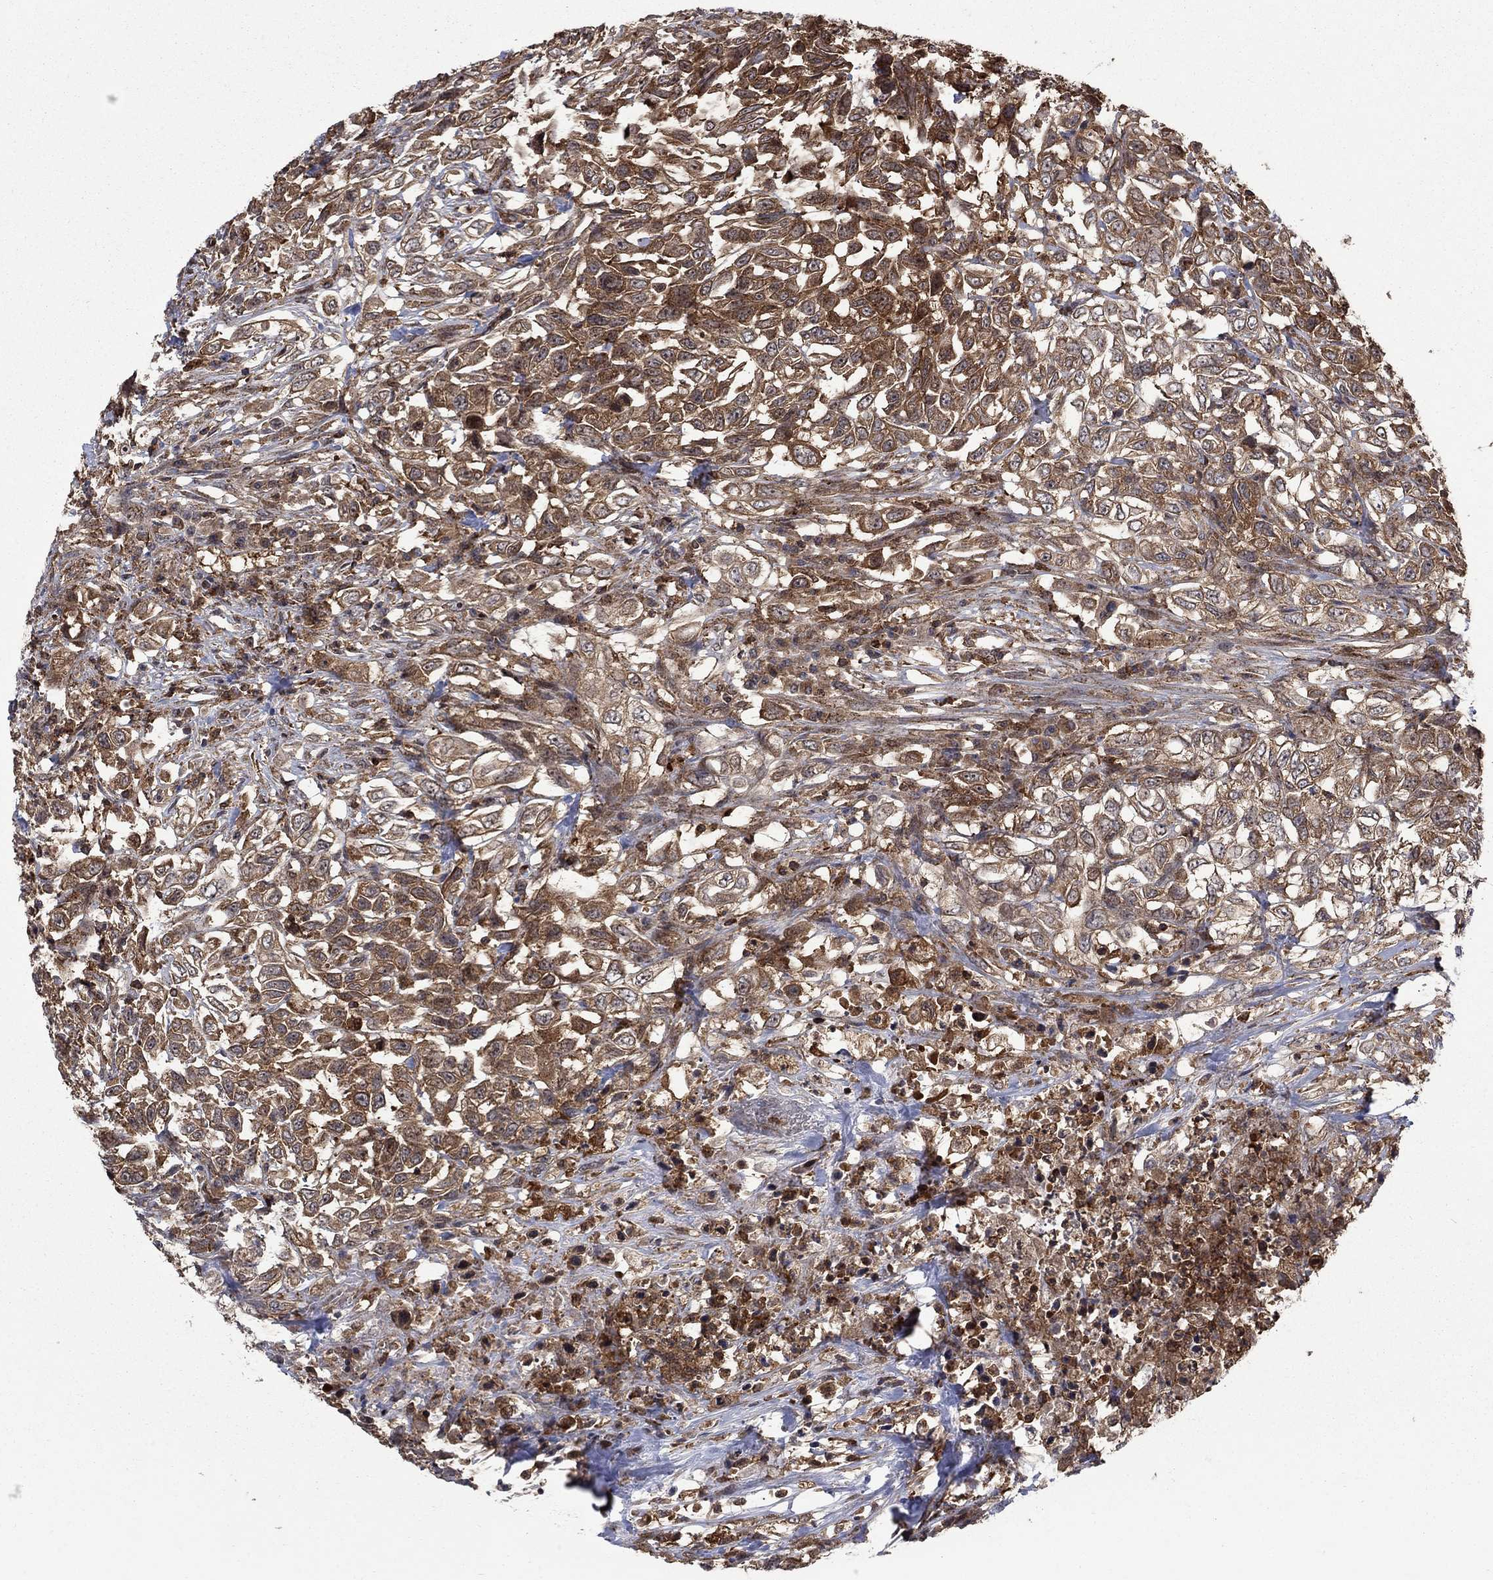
{"staining": {"intensity": "strong", "quantity": "25%-75%", "location": "cytoplasmic/membranous"}, "tissue": "urothelial cancer", "cell_type": "Tumor cells", "image_type": "cancer", "snomed": [{"axis": "morphology", "description": "Urothelial carcinoma, High grade"}, {"axis": "topography", "description": "Urinary bladder"}], "caption": "High-magnification brightfield microscopy of urothelial cancer stained with DAB (brown) and counterstained with hematoxylin (blue). tumor cells exhibit strong cytoplasmic/membranous expression is seen in approximately25%-75% of cells. Nuclei are stained in blue.", "gene": "IFI35", "patient": {"sex": "female", "age": 56}}